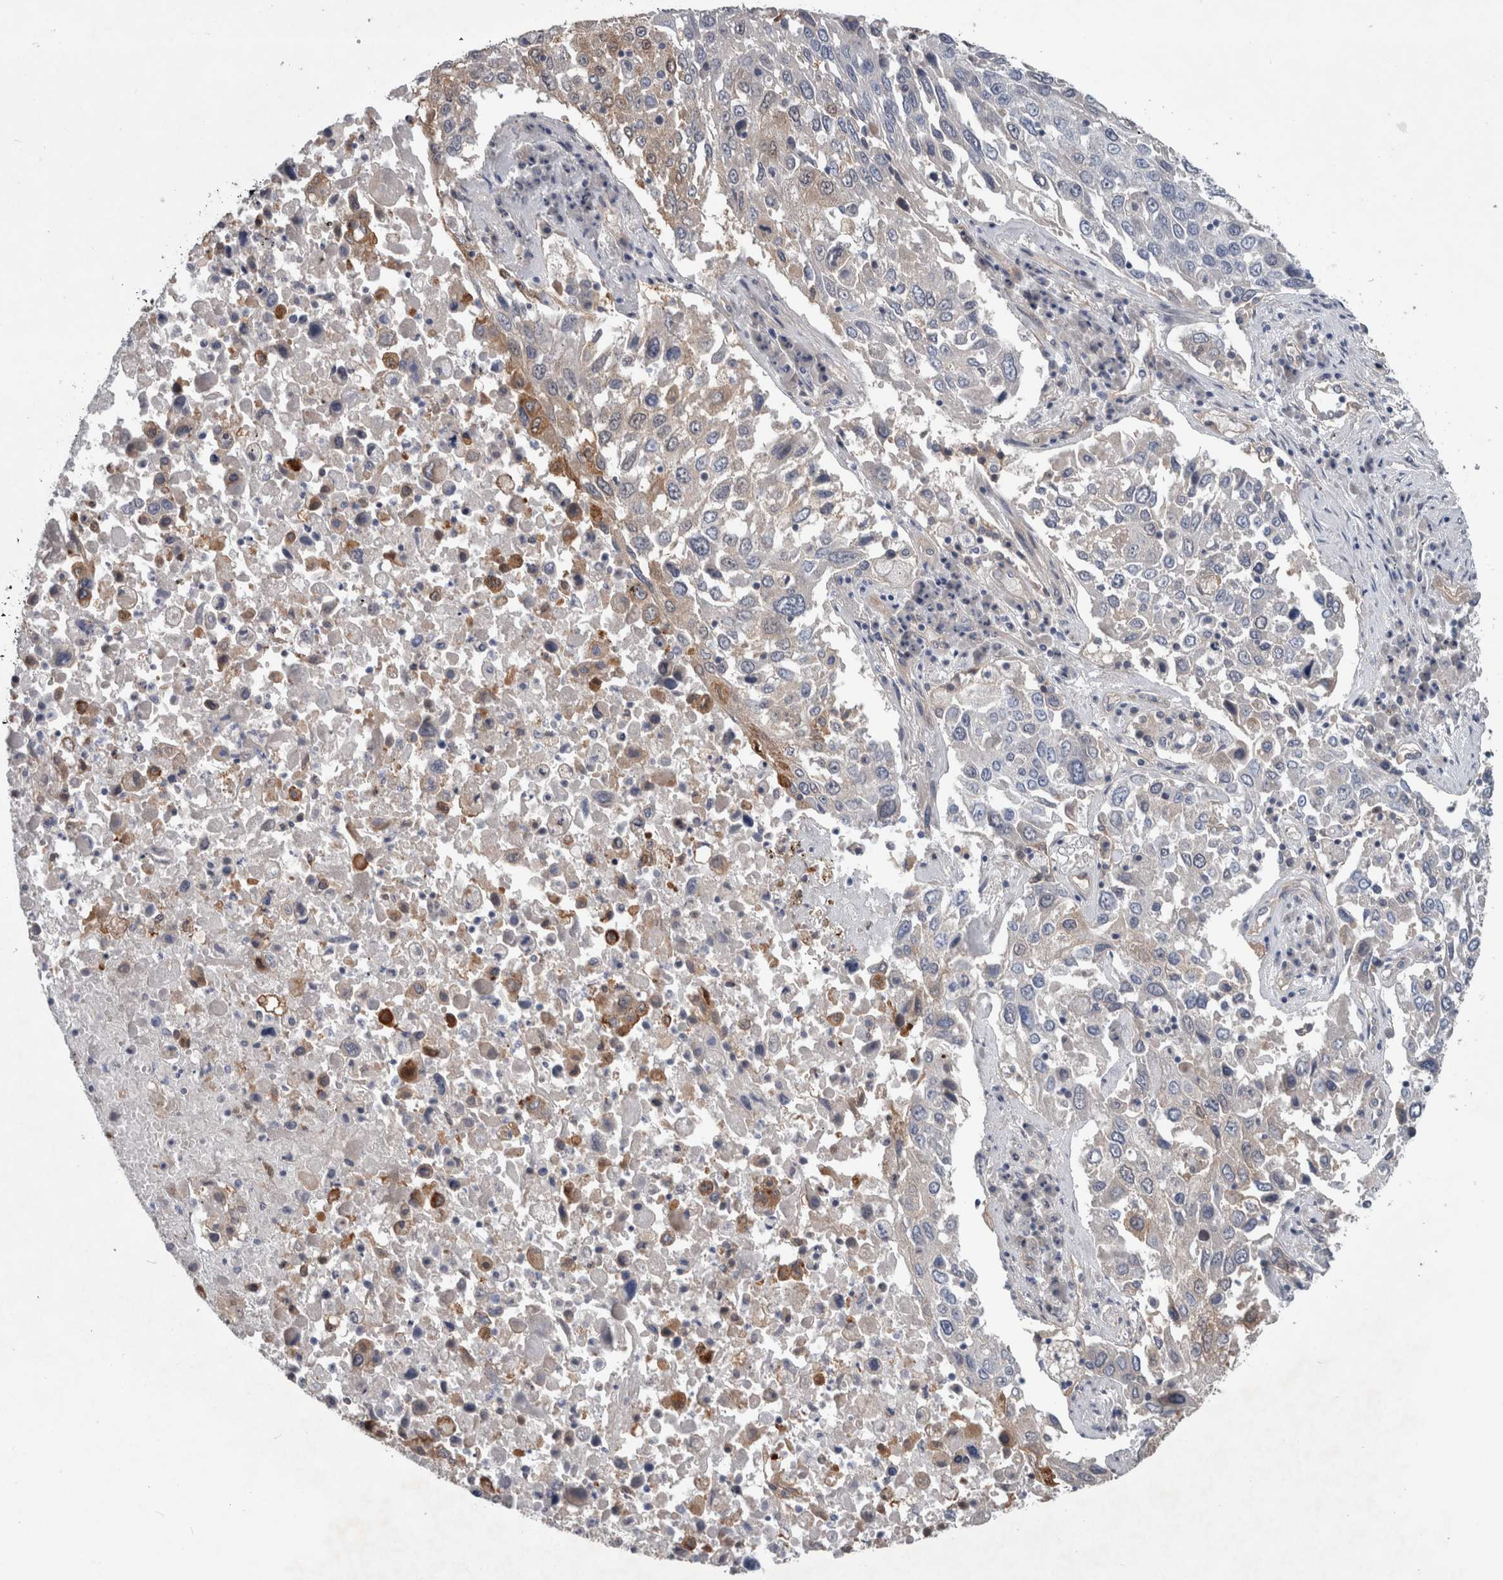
{"staining": {"intensity": "moderate", "quantity": "<25%", "location": "cytoplasmic/membranous"}, "tissue": "lung cancer", "cell_type": "Tumor cells", "image_type": "cancer", "snomed": [{"axis": "morphology", "description": "Squamous cell carcinoma, NOS"}, {"axis": "topography", "description": "Lung"}], "caption": "Protein expression analysis of lung cancer (squamous cell carcinoma) demonstrates moderate cytoplasmic/membranous expression in about <25% of tumor cells.", "gene": "BCAM", "patient": {"sex": "male", "age": 65}}